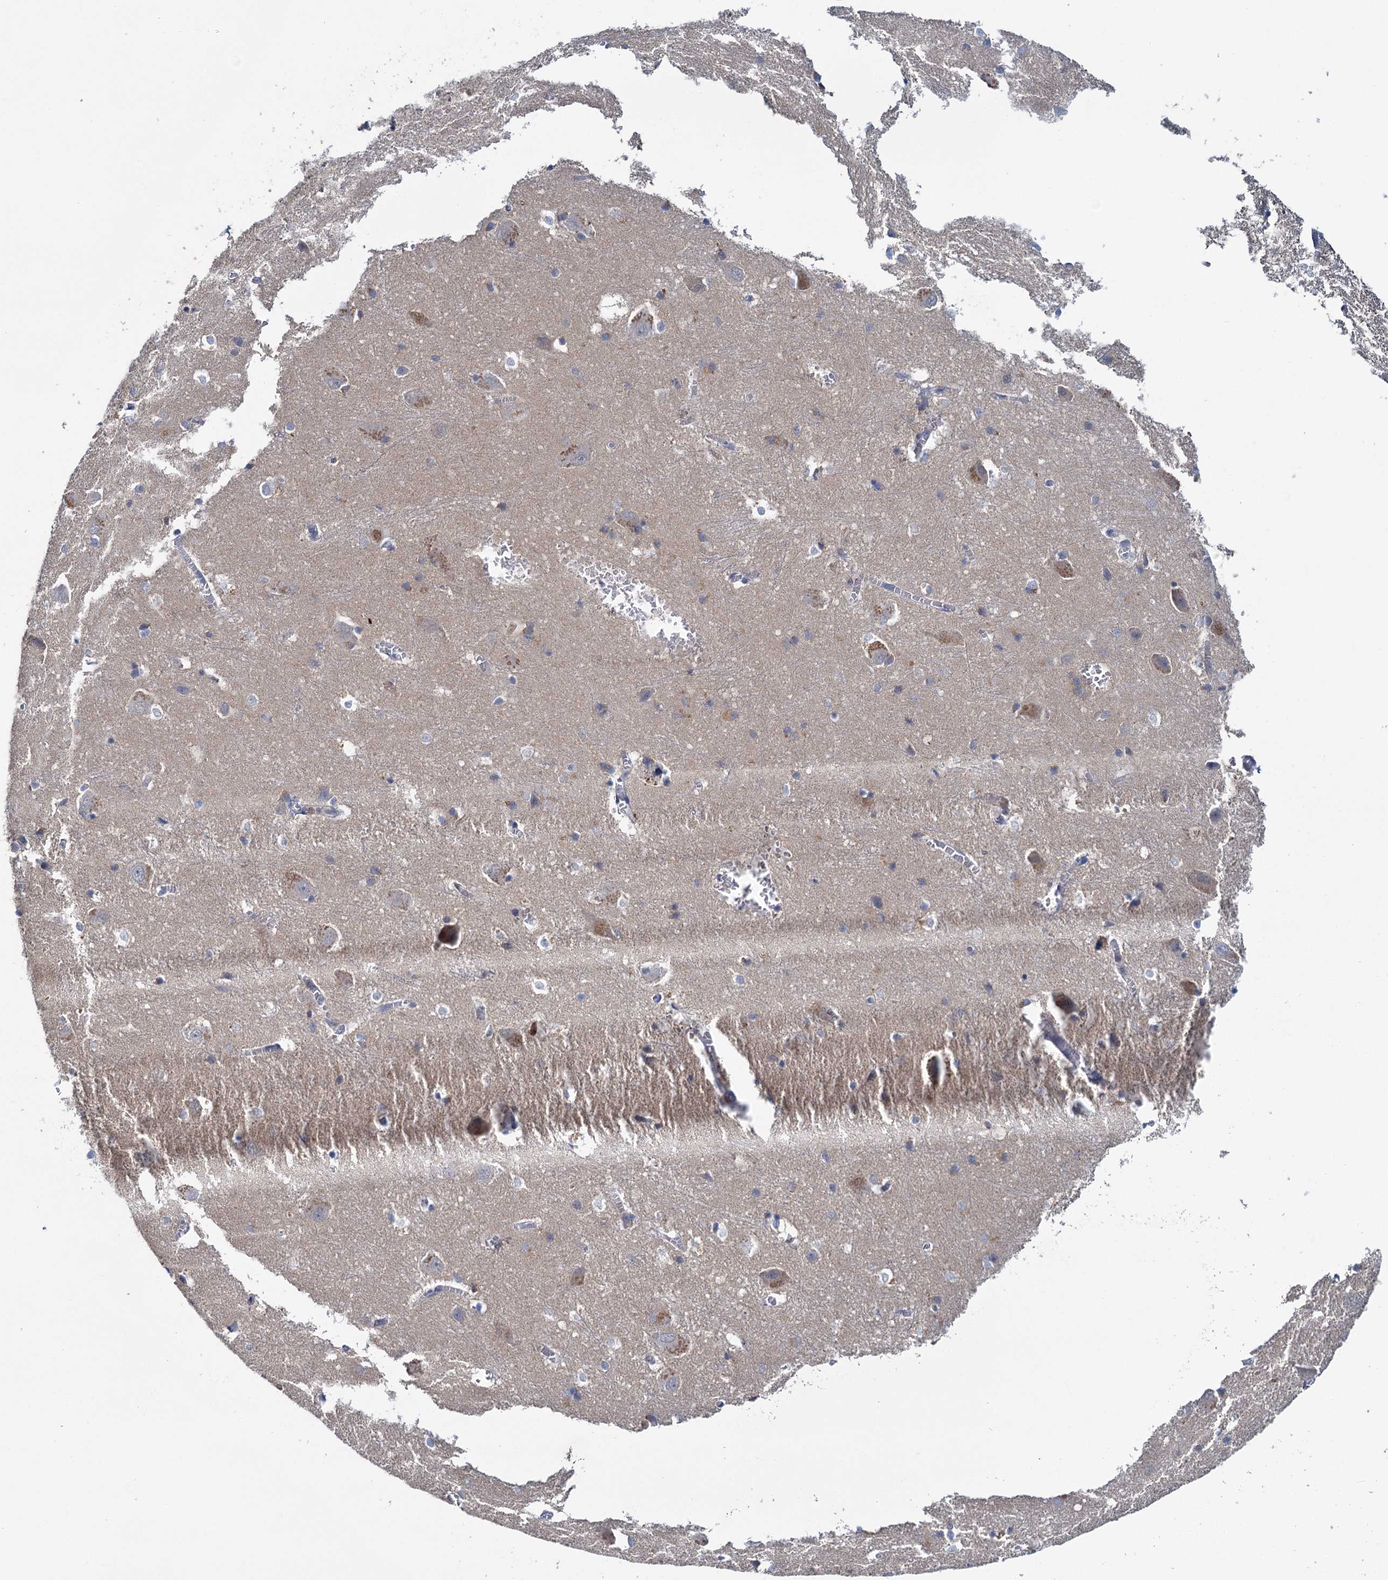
{"staining": {"intensity": "moderate", "quantity": "<25%", "location": "cytoplasmic/membranous"}, "tissue": "caudate", "cell_type": "Glial cells", "image_type": "normal", "snomed": [{"axis": "morphology", "description": "Normal tissue, NOS"}, {"axis": "topography", "description": "Lateral ventricle wall"}], "caption": "IHC (DAB) staining of benign human caudate exhibits moderate cytoplasmic/membranous protein positivity in about <25% of glial cells. (Stains: DAB in brown, nuclei in blue, Microscopy: brightfield microscopy at high magnification).", "gene": "FGFR2", "patient": {"sex": "male", "age": 37}}